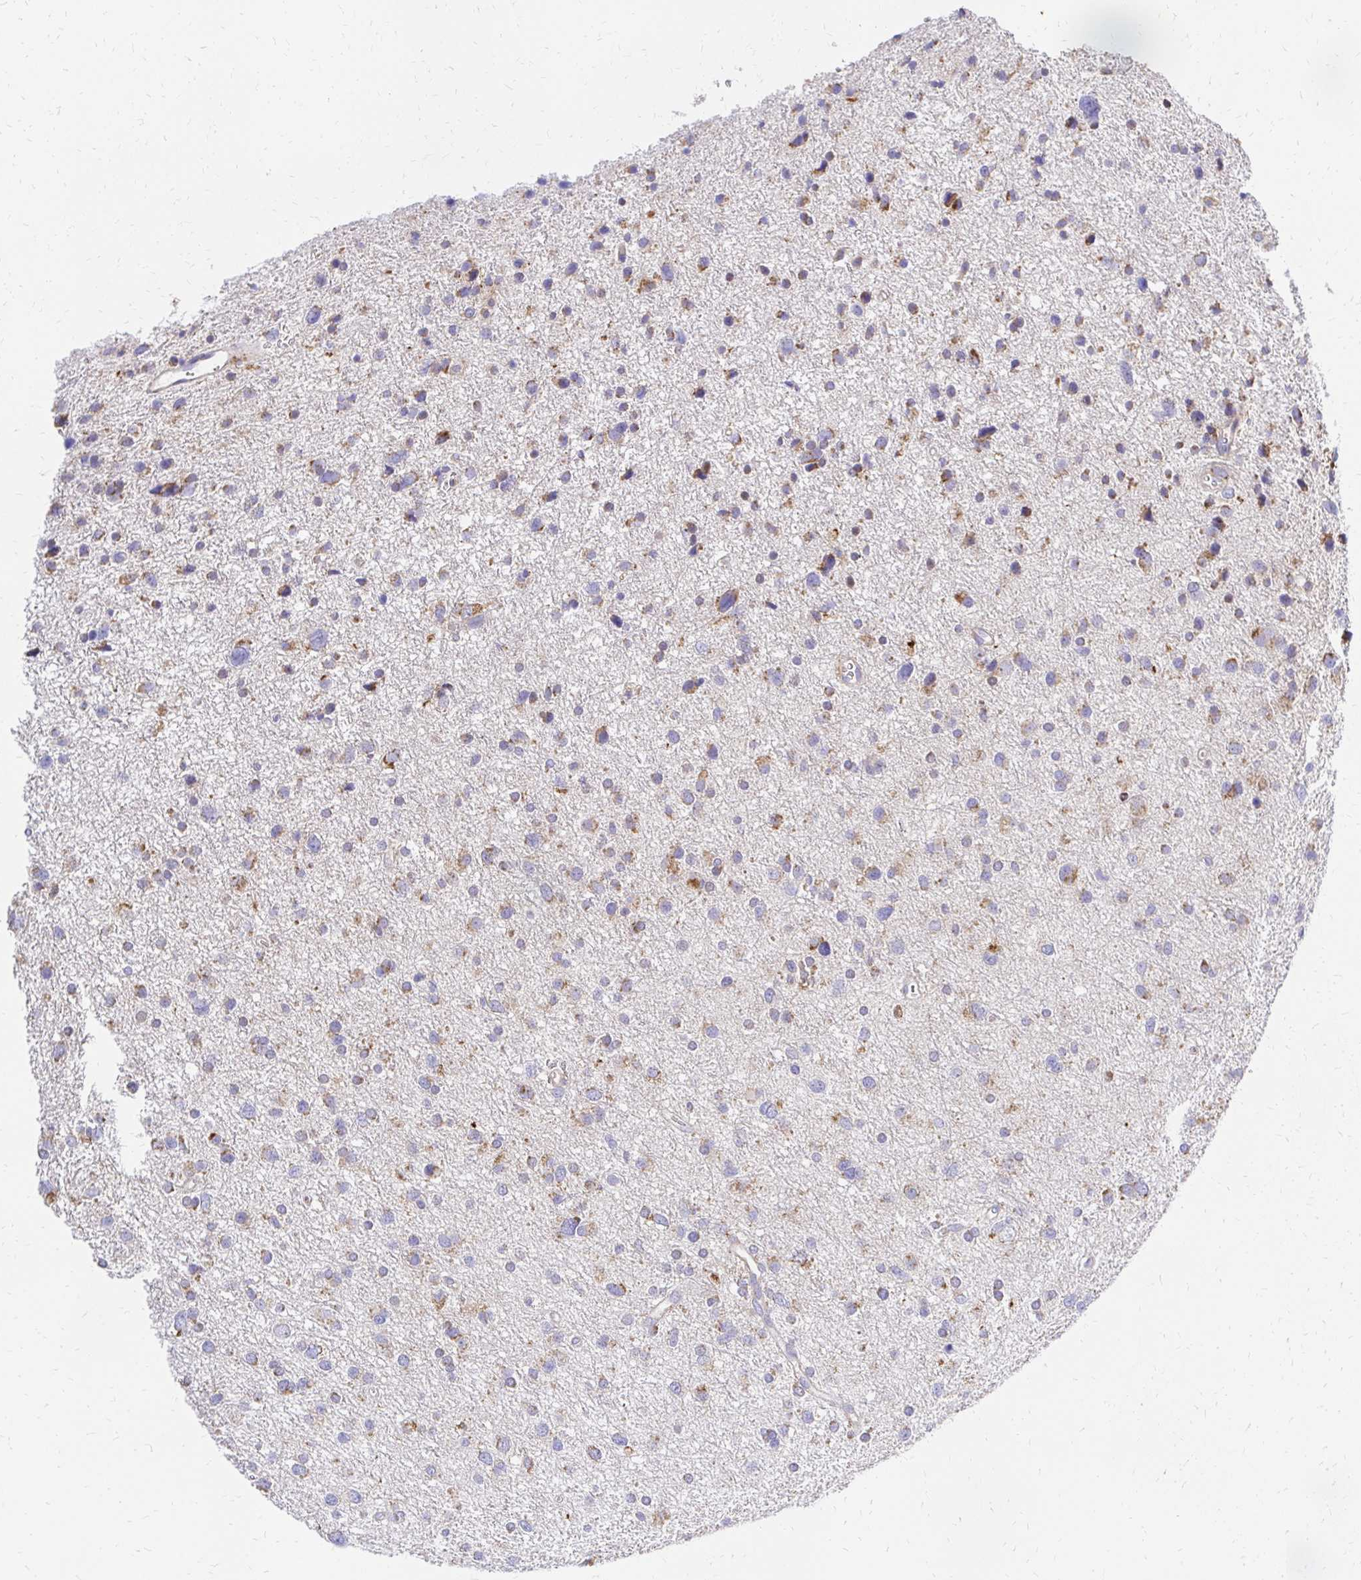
{"staining": {"intensity": "moderate", "quantity": ">75%", "location": "cytoplasmic/membranous"}, "tissue": "glioma", "cell_type": "Tumor cells", "image_type": "cancer", "snomed": [{"axis": "morphology", "description": "Glioma, malignant, Low grade"}, {"axis": "topography", "description": "Brain"}], "caption": "Glioma tissue exhibits moderate cytoplasmic/membranous staining in approximately >75% of tumor cells, visualized by immunohistochemistry. The staining was performed using DAB, with brown indicating positive protein expression. Nuclei are stained blue with hematoxylin.", "gene": "MRPL13", "patient": {"sex": "female", "age": 55}}